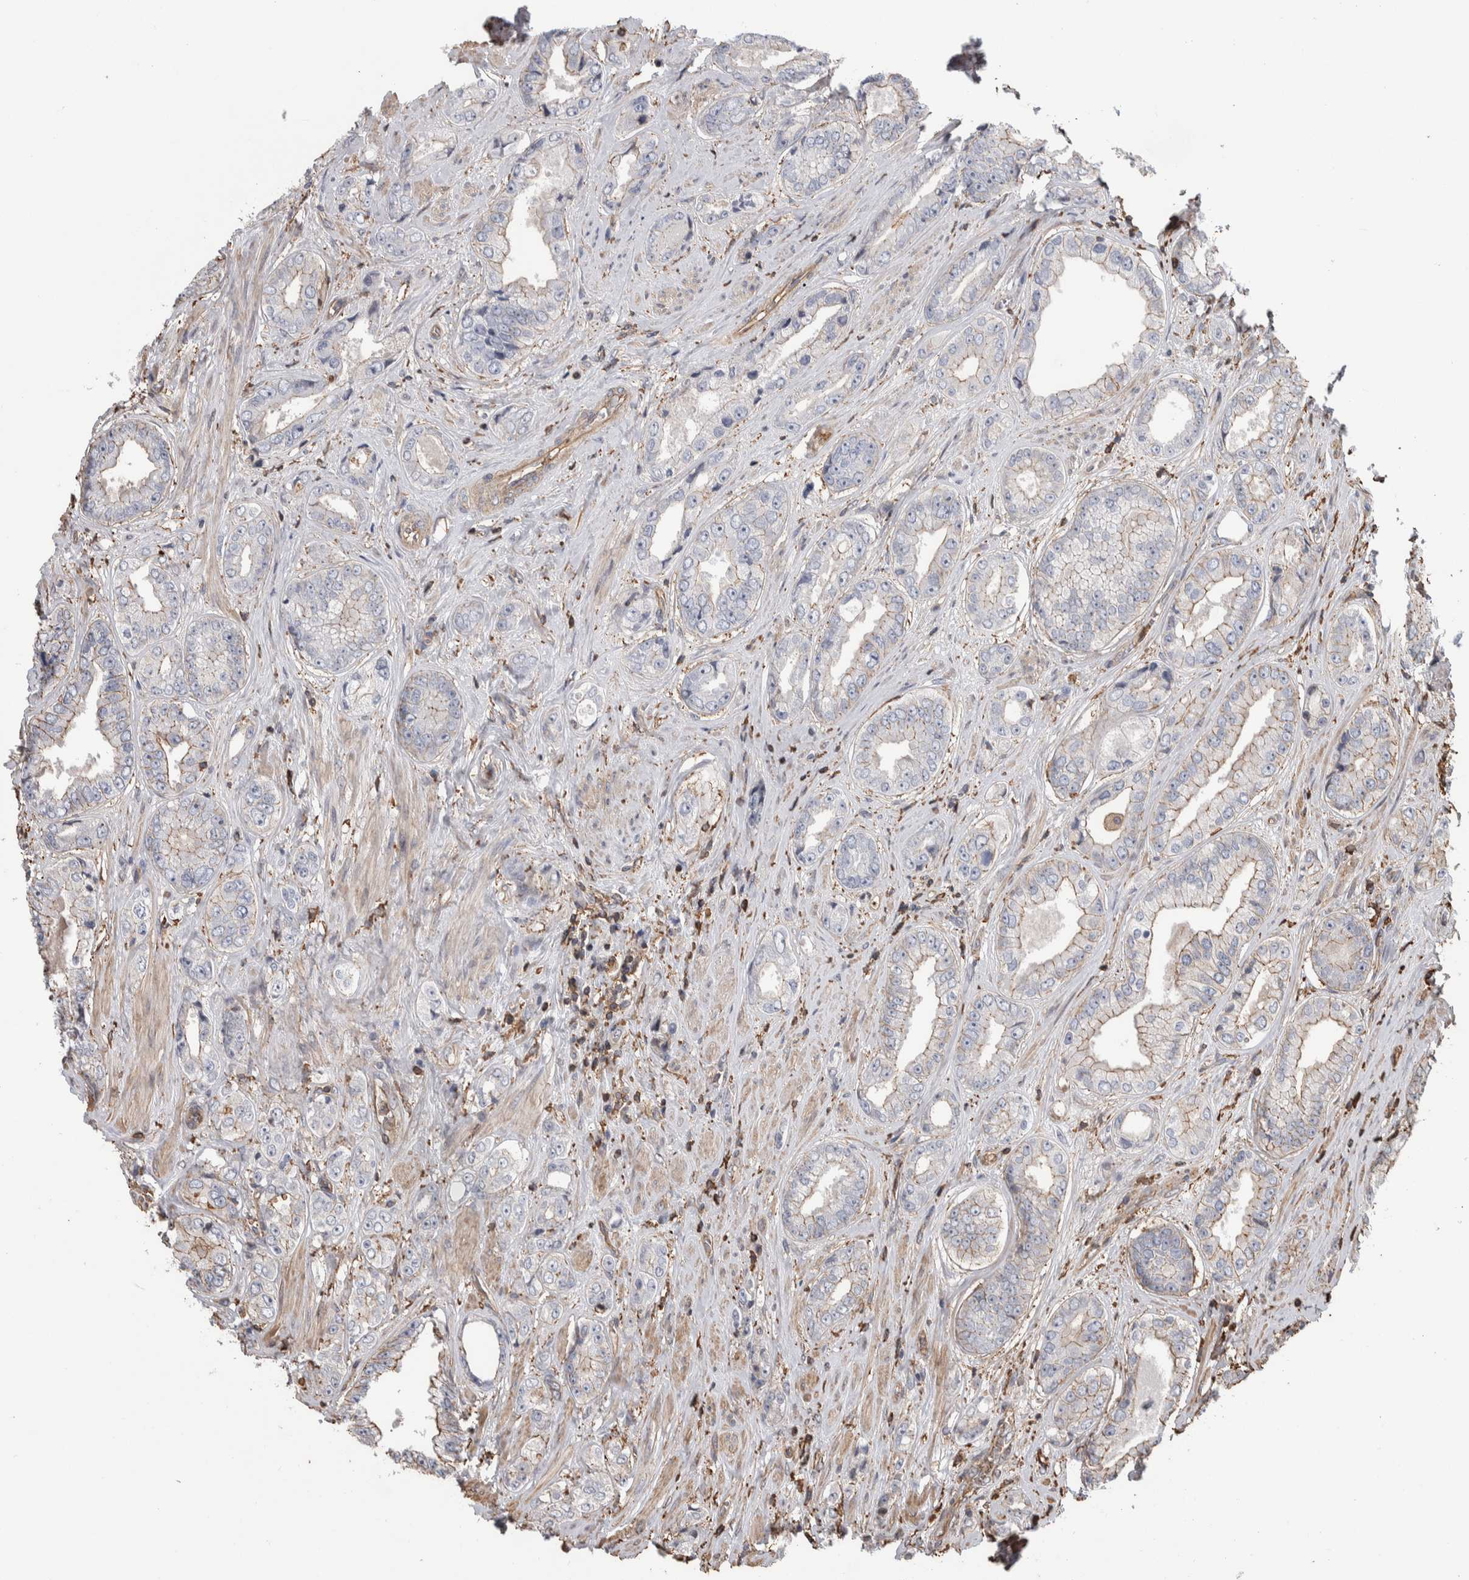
{"staining": {"intensity": "moderate", "quantity": "<25%", "location": "cytoplasmic/membranous"}, "tissue": "prostate cancer", "cell_type": "Tumor cells", "image_type": "cancer", "snomed": [{"axis": "morphology", "description": "Adenocarcinoma, High grade"}, {"axis": "topography", "description": "Prostate"}], "caption": "Moderate cytoplasmic/membranous staining for a protein is seen in about <25% of tumor cells of prostate adenocarcinoma (high-grade) using IHC.", "gene": "ENPP2", "patient": {"sex": "male", "age": 61}}